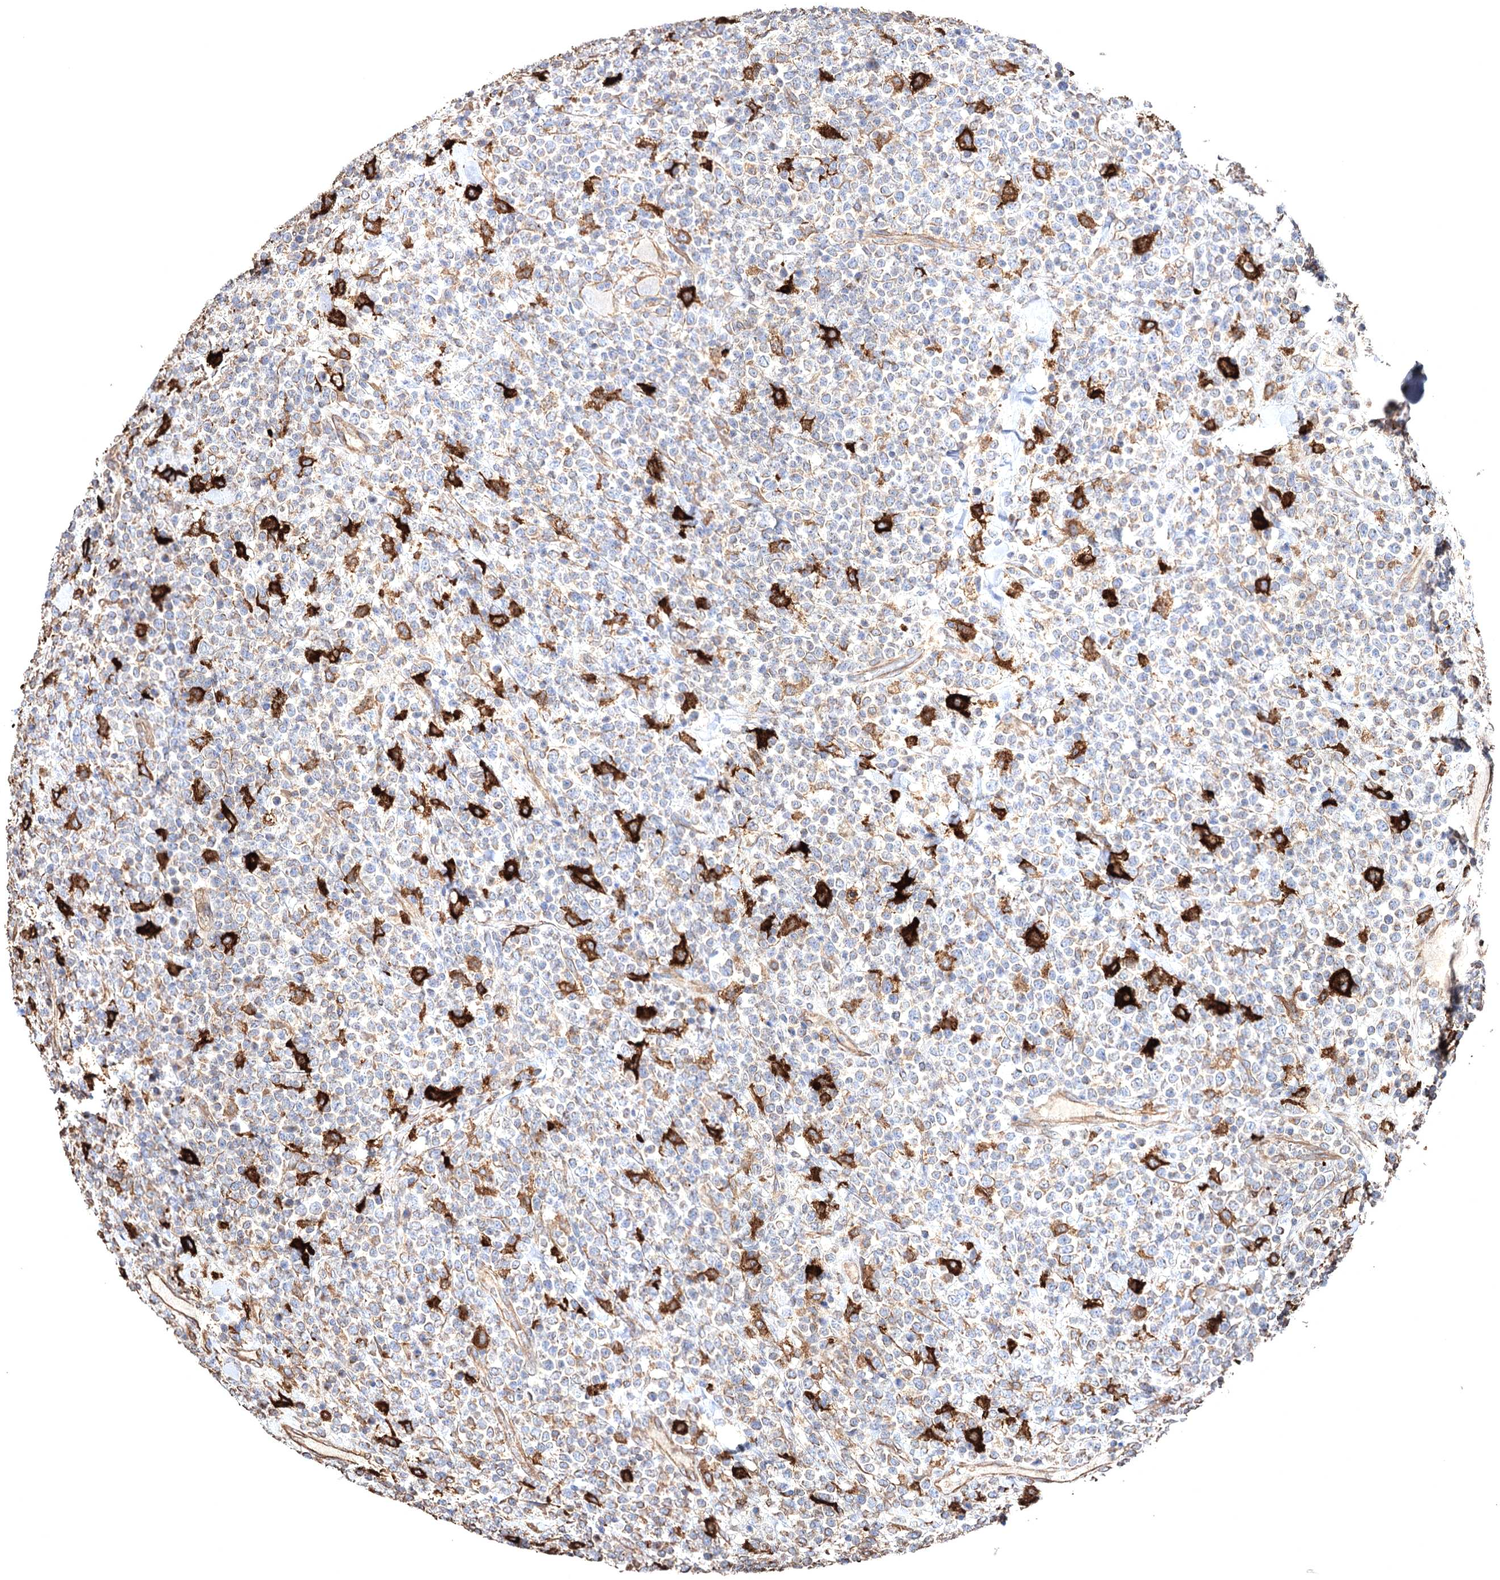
{"staining": {"intensity": "negative", "quantity": "none", "location": "none"}, "tissue": "lymphoma", "cell_type": "Tumor cells", "image_type": "cancer", "snomed": [{"axis": "morphology", "description": "Malignant lymphoma, non-Hodgkin's type, High grade"}, {"axis": "topography", "description": "Colon"}], "caption": "Protein analysis of lymphoma reveals no significant staining in tumor cells. (IHC, brightfield microscopy, high magnification).", "gene": "CLEC4M", "patient": {"sex": "female", "age": 53}}